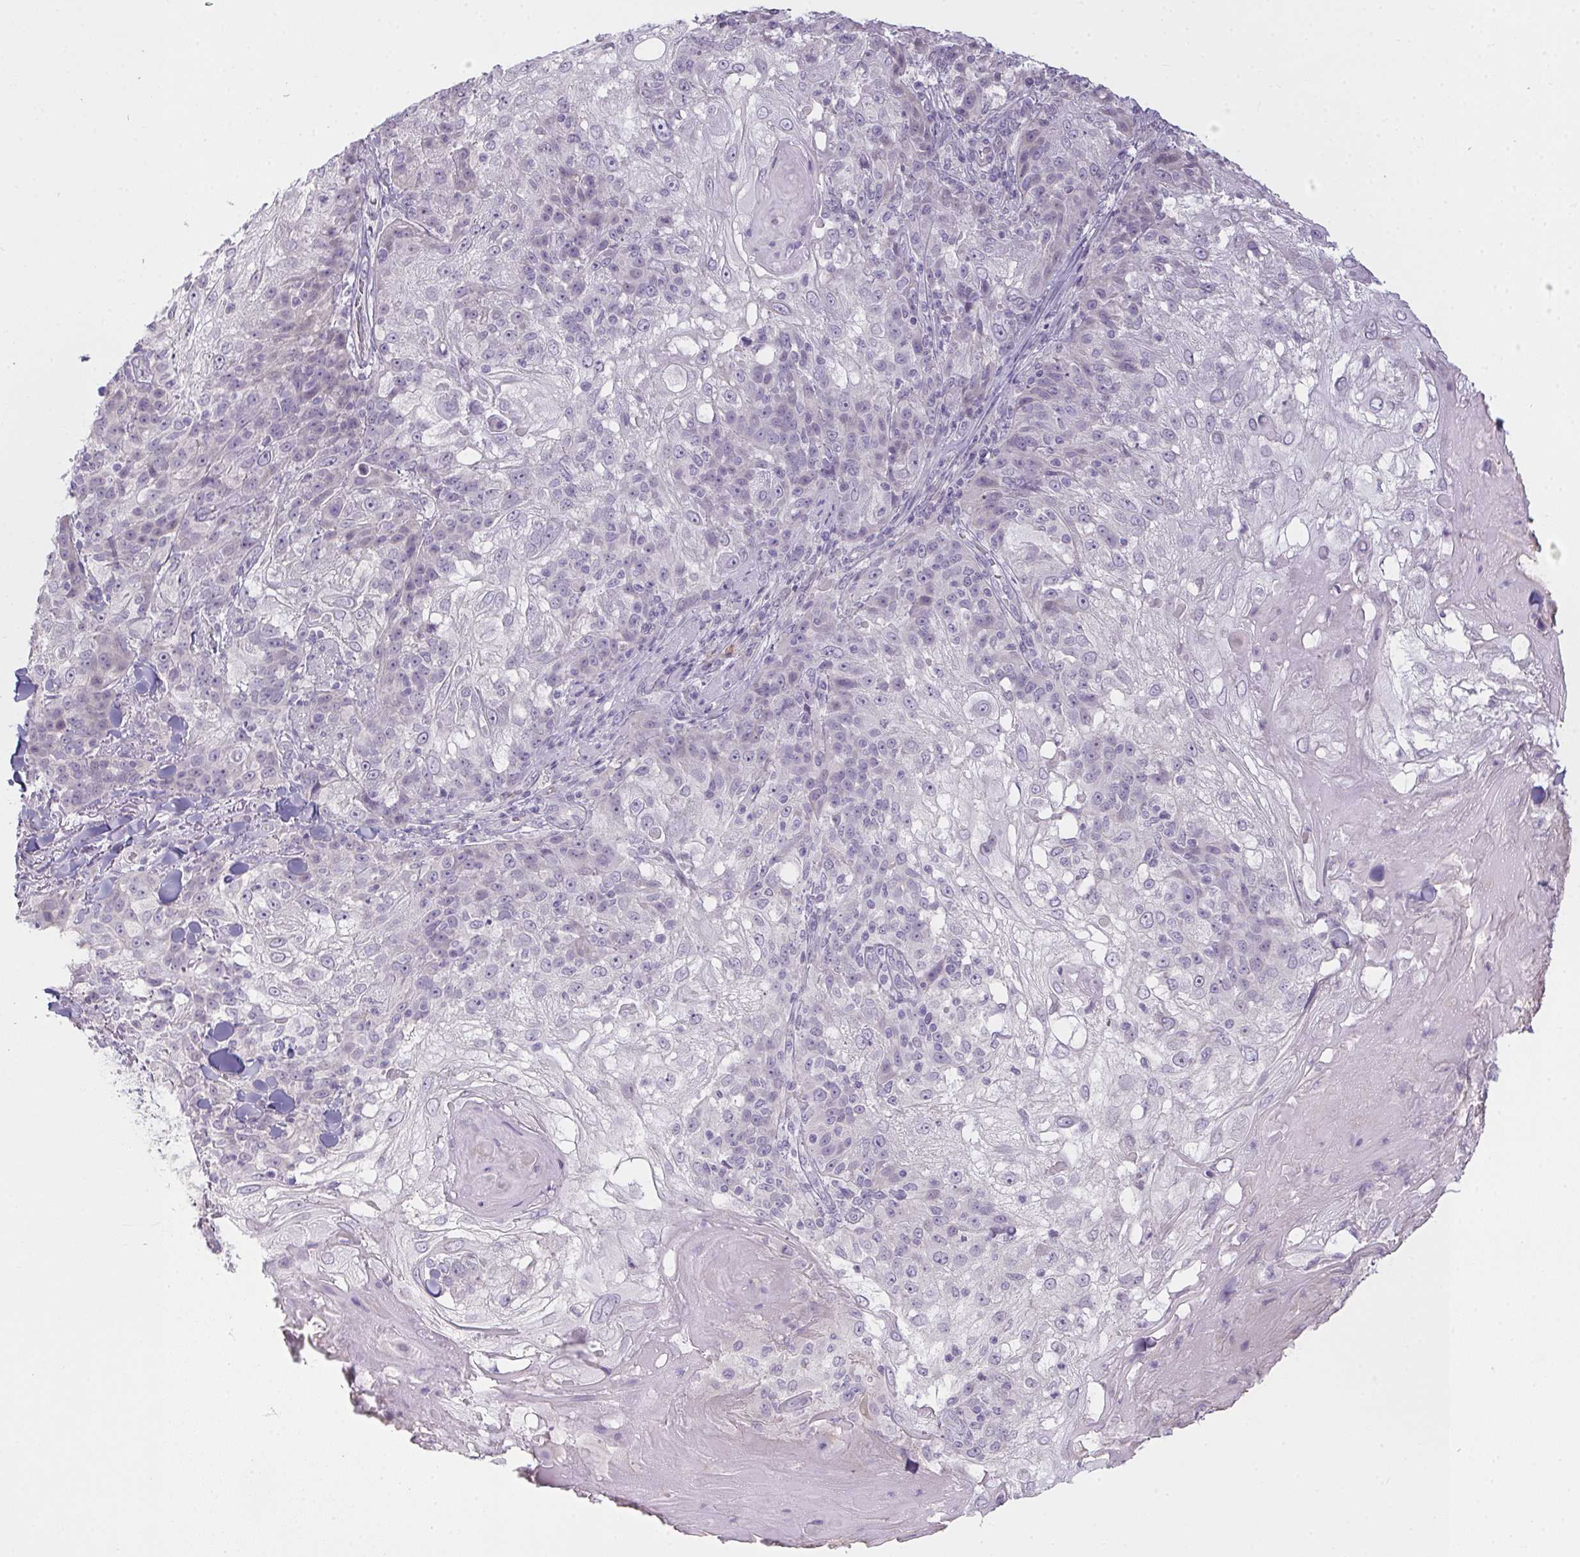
{"staining": {"intensity": "negative", "quantity": "none", "location": "none"}, "tissue": "skin cancer", "cell_type": "Tumor cells", "image_type": "cancer", "snomed": [{"axis": "morphology", "description": "Normal tissue, NOS"}, {"axis": "morphology", "description": "Squamous cell carcinoma, NOS"}, {"axis": "topography", "description": "Skin"}], "caption": "Tumor cells show no significant protein positivity in skin cancer.", "gene": "CTCFL", "patient": {"sex": "female", "age": 83}}